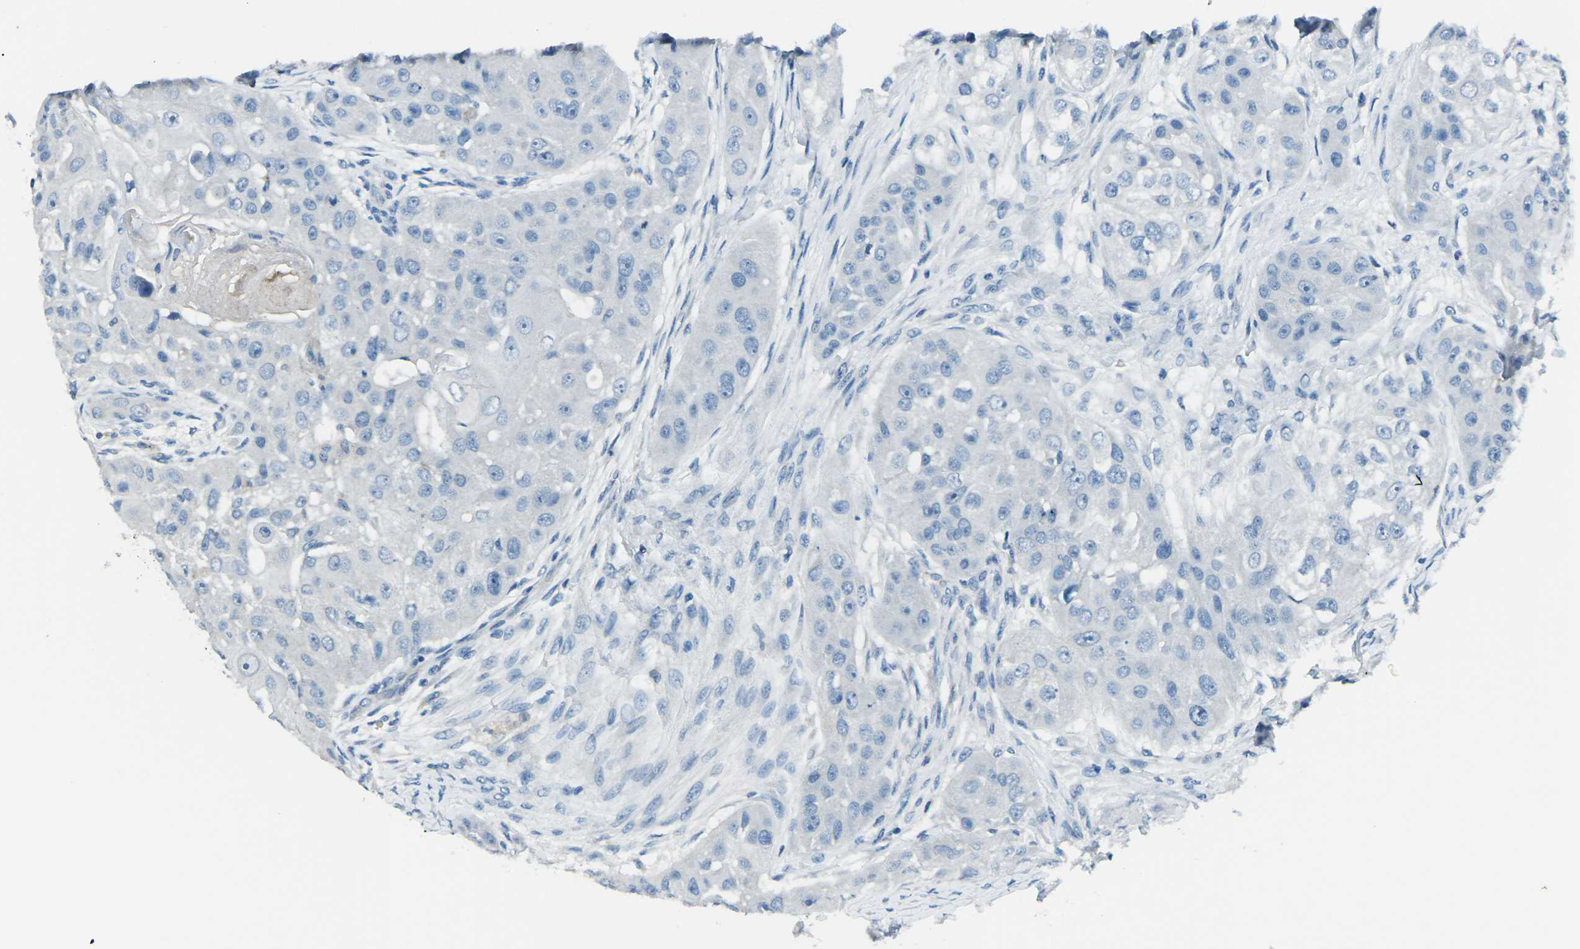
{"staining": {"intensity": "negative", "quantity": "none", "location": "none"}, "tissue": "head and neck cancer", "cell_type": "Tumor cells", "image_type": "cancer", "snomed": [{"axis": "morphology", "description": "Normal tissue, NOS"}, {"axis": "morphology", "description": "Squamous cell carcinoma, NOS"}, {"axis": "topography", "description": "Skeletal muscle"}, {"axis": "topography", "description": "Head-Neck"}], "caption": "An immunohistochemistry (IHC) micrograph of squamous cell carcinoma (head and neck) is shown. There is no staining in tumor cells of squamous cell carcinoma (head and neck).", "gene": "CD1D", "patient": {"sex": "male", "age": 51}}